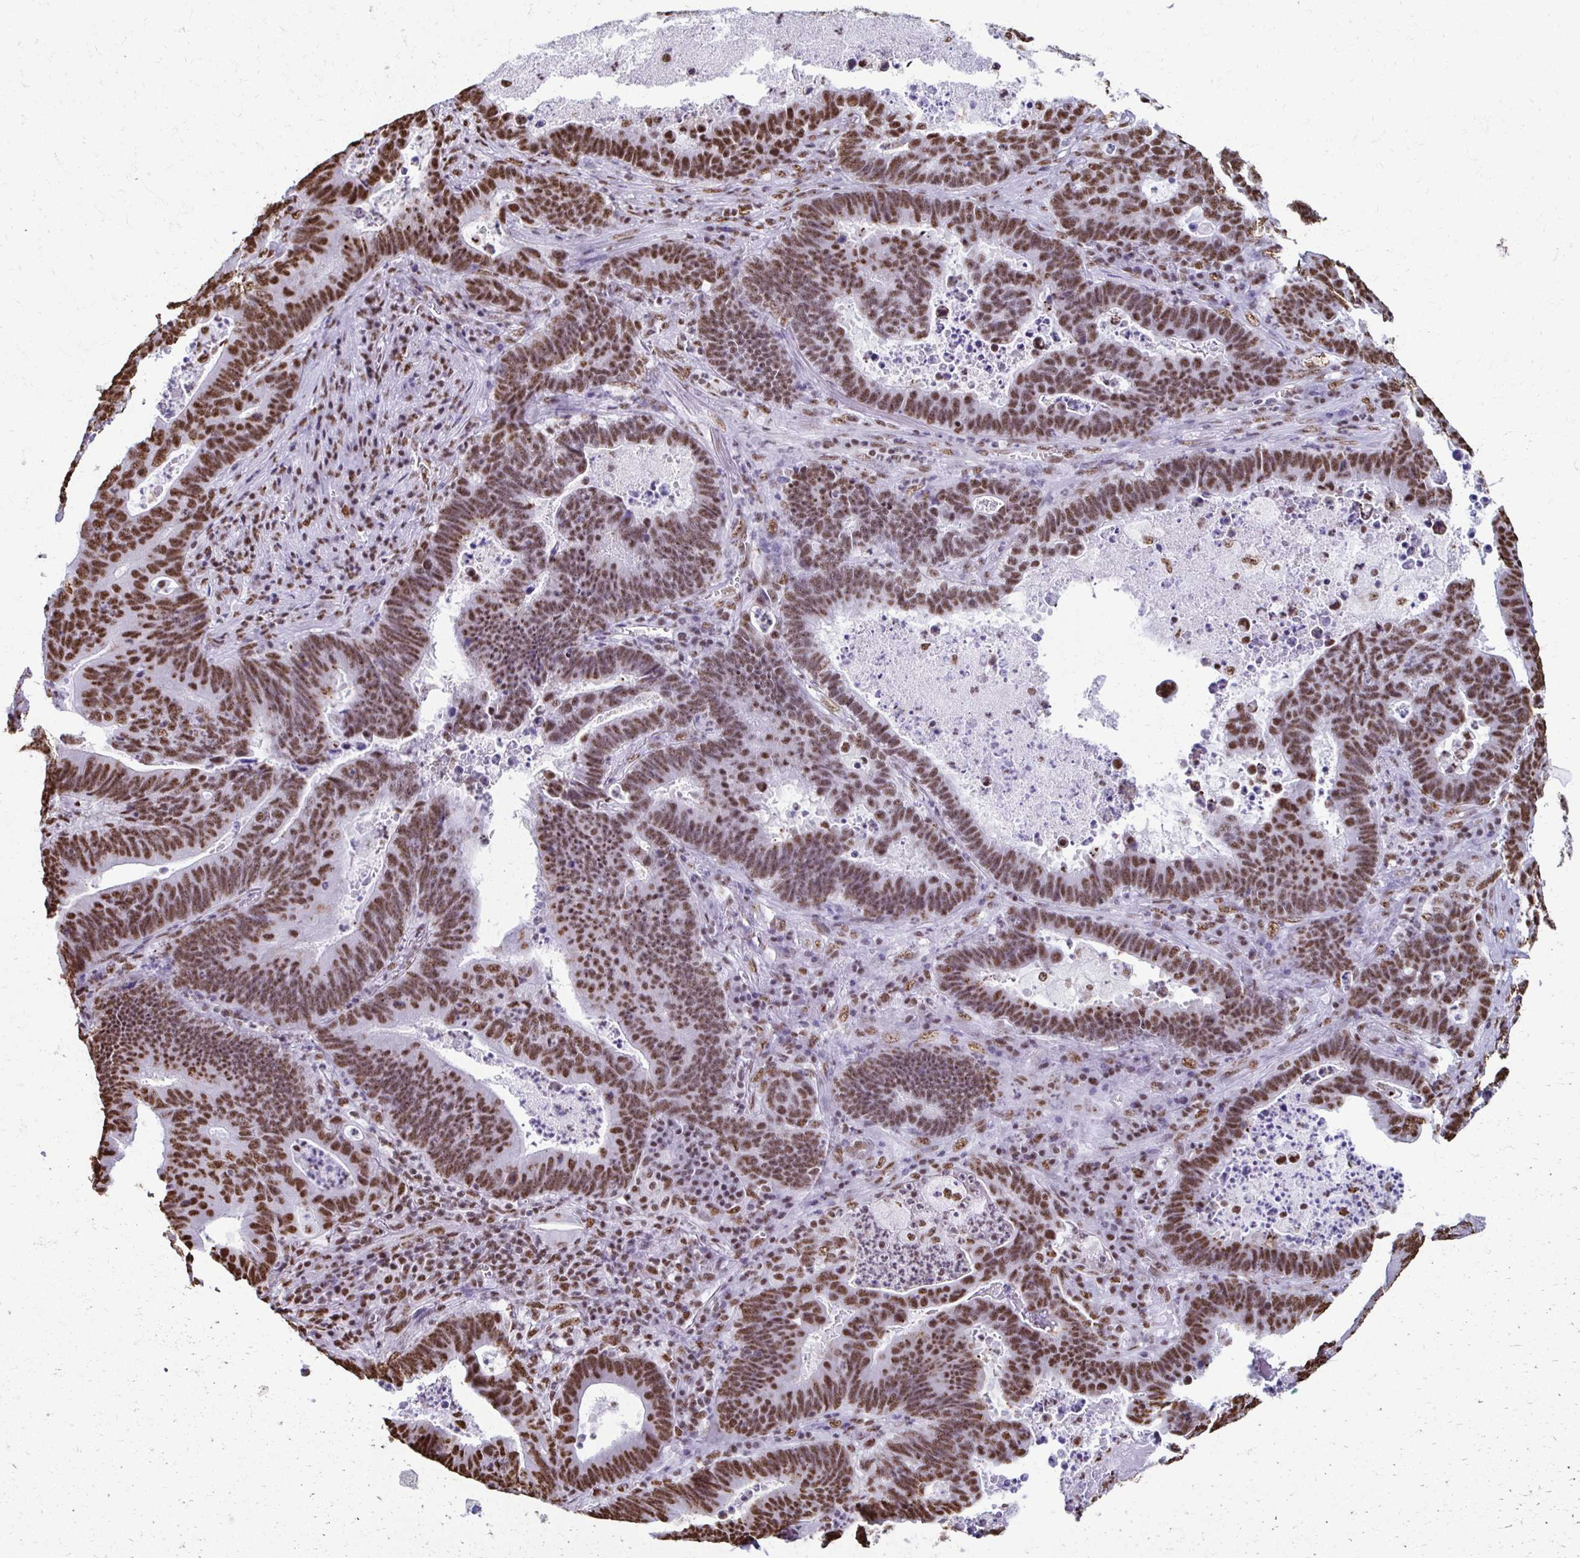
{"staining": {"intensity": "moderate", "quantity": ">75%", "location": "nuclear"}, "tissue": "lung cancer", "cell_type": "Tumor cells", "image_type": "cancer", "snomed": [{"axis": "morphology", "description": "Aneuploidy"}, {"axis": "morphology", "description": "Adenocarcinoma, NOS"}, {"axis": "morphology", "description": "Adenocarcinoma primary or metastatic"}, {"axis": "topography", "description": "Lung"}], "caption": "The micrograph shows immunohistochemical staining of lung cancer (adenocarcinoma). There is moderate nuclear positivity is present in approximately >75% of tumor cells.", "gene": "NONO", "patient": {"sex": "female", "age": 75}}